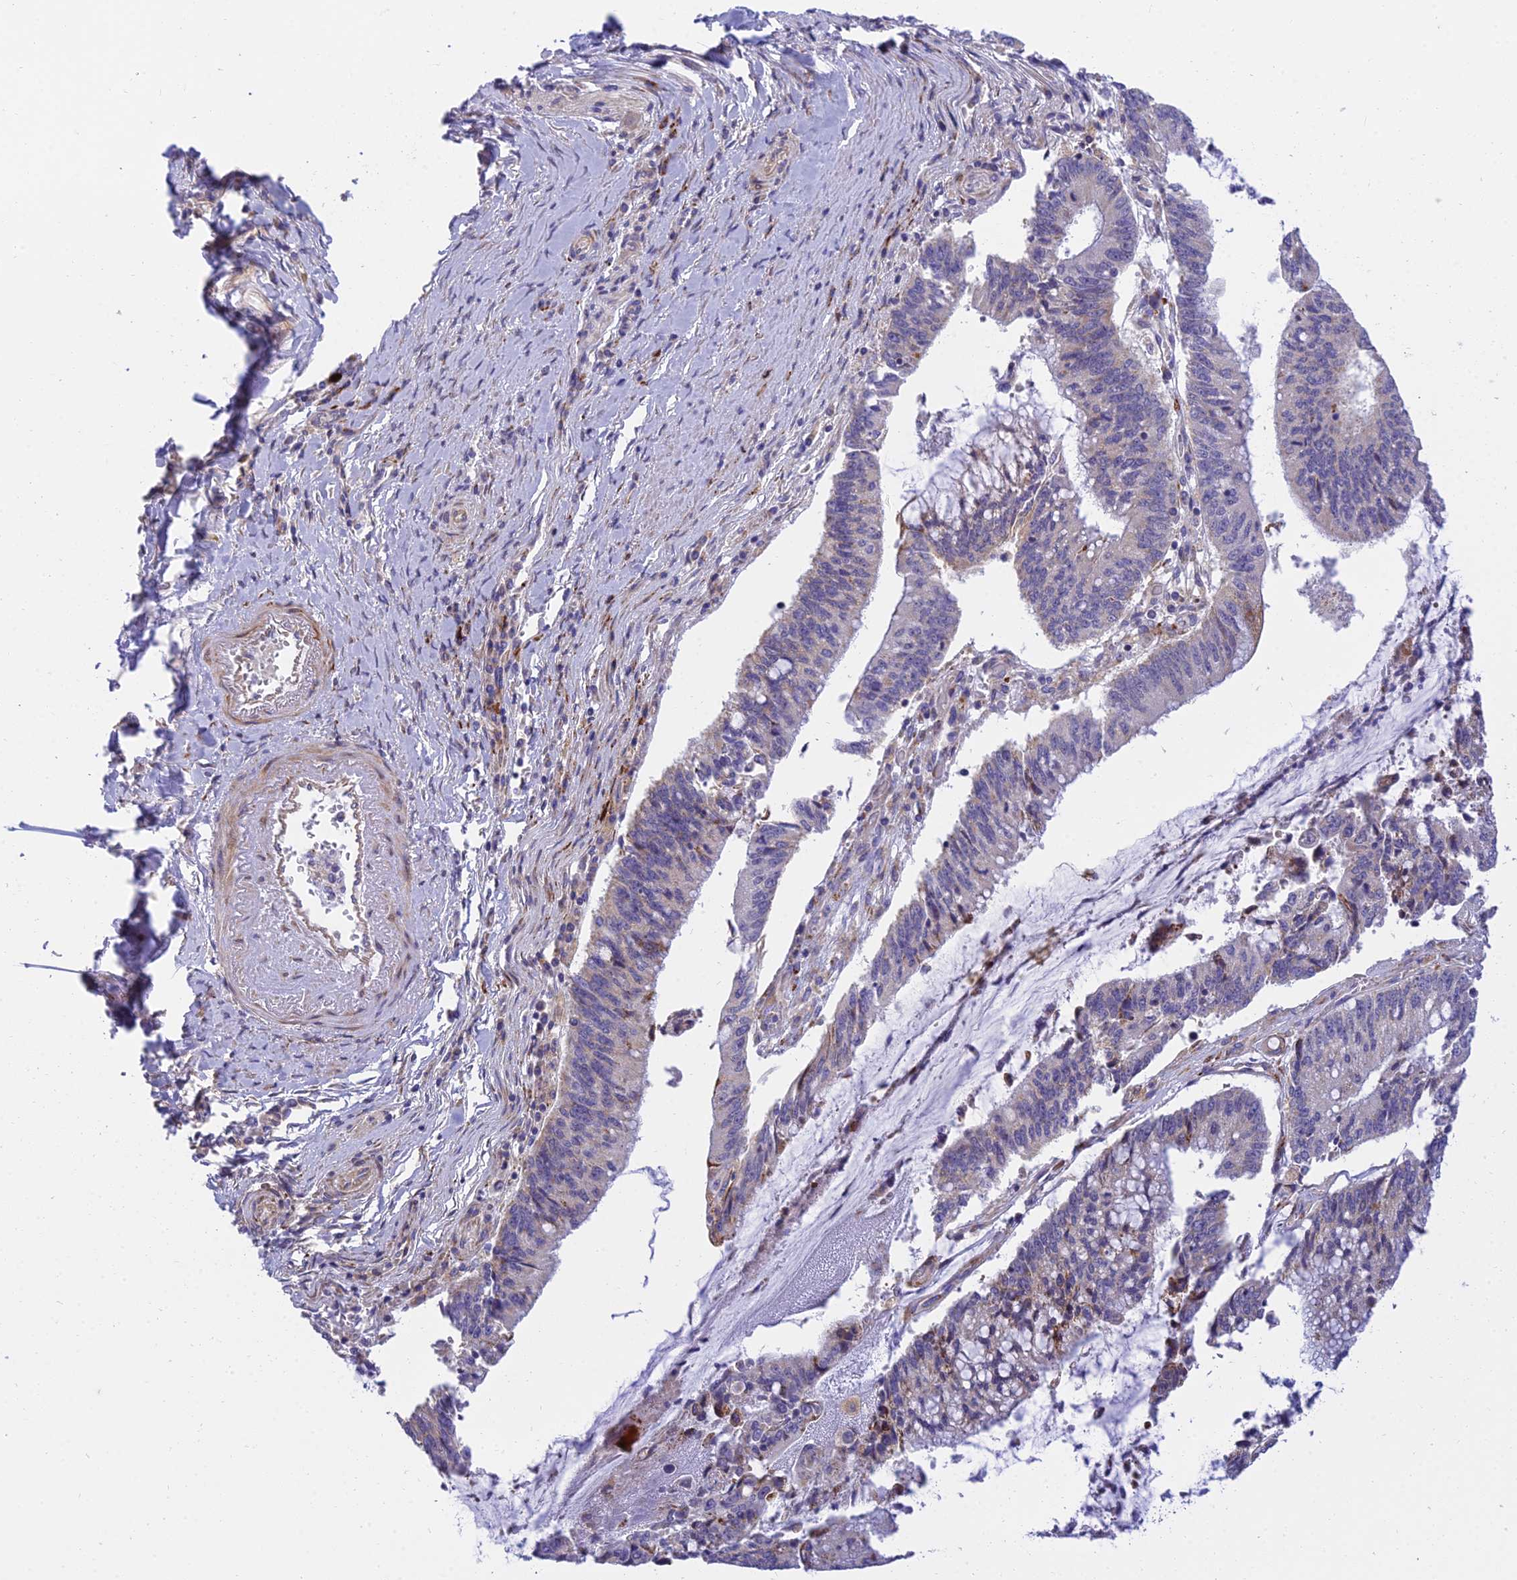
{"staining": {"intensity": "negative", "quantity": "none", "location": "none"}, "tissue": "pancreatic cancer", "cell_type": "Tumor cells", "image_type": "cancer", "snomed": [{"axis": "morphology", "description": "Adenocarcinoma, NOS"}, {"axis": "topography", "description": "Pancreas"}], "caption": "Pancreatic cancer (adenocarcinoma) was stained to show a protein in brown. There is no significant staining in tumor cells.", "gene": "CLCN7", "patient": {"sex": "female", "age": 50}}